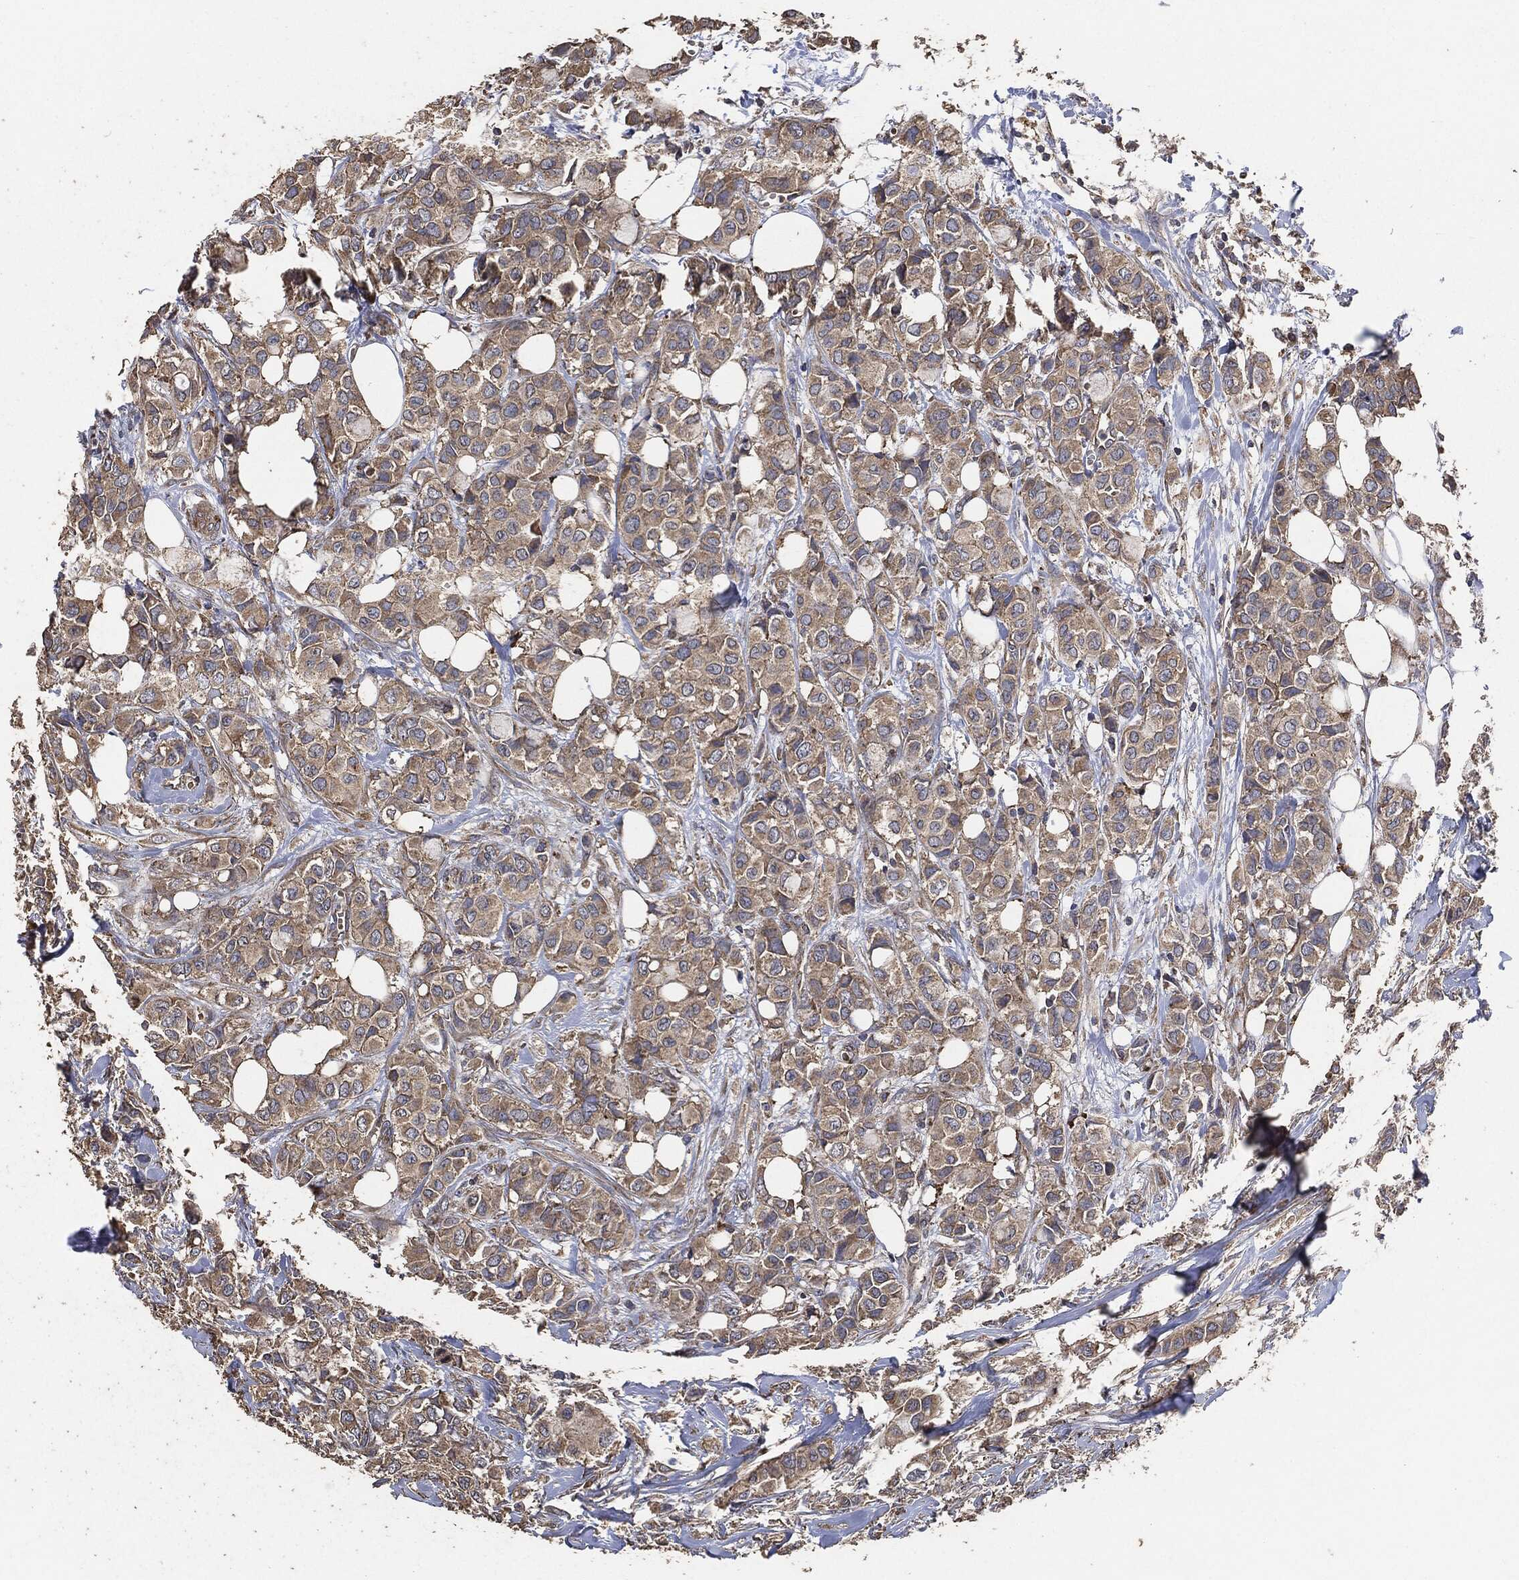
{"staining": {"intensity": "moderate", "quantity": "25%-75%", "location": "cytoplasmic/membranous"}, "tissue": "breast cancer", "cell_type": "Tumor cells", "image_type": "cancer", "snomed": [{"axis": "morphology", "description": "Duct carcinoma"}, {"axis": "topography", "description": "Breast"}], "caption": "Moderate cytoplasmic/membranous positivity for a protein is appreciated in about 25%-75% of tumor cells of breast cancer (invasive ductal carcinoma) using IHC.", "gene": "STK3", "patient": {"sex": "female", "age": 85}}